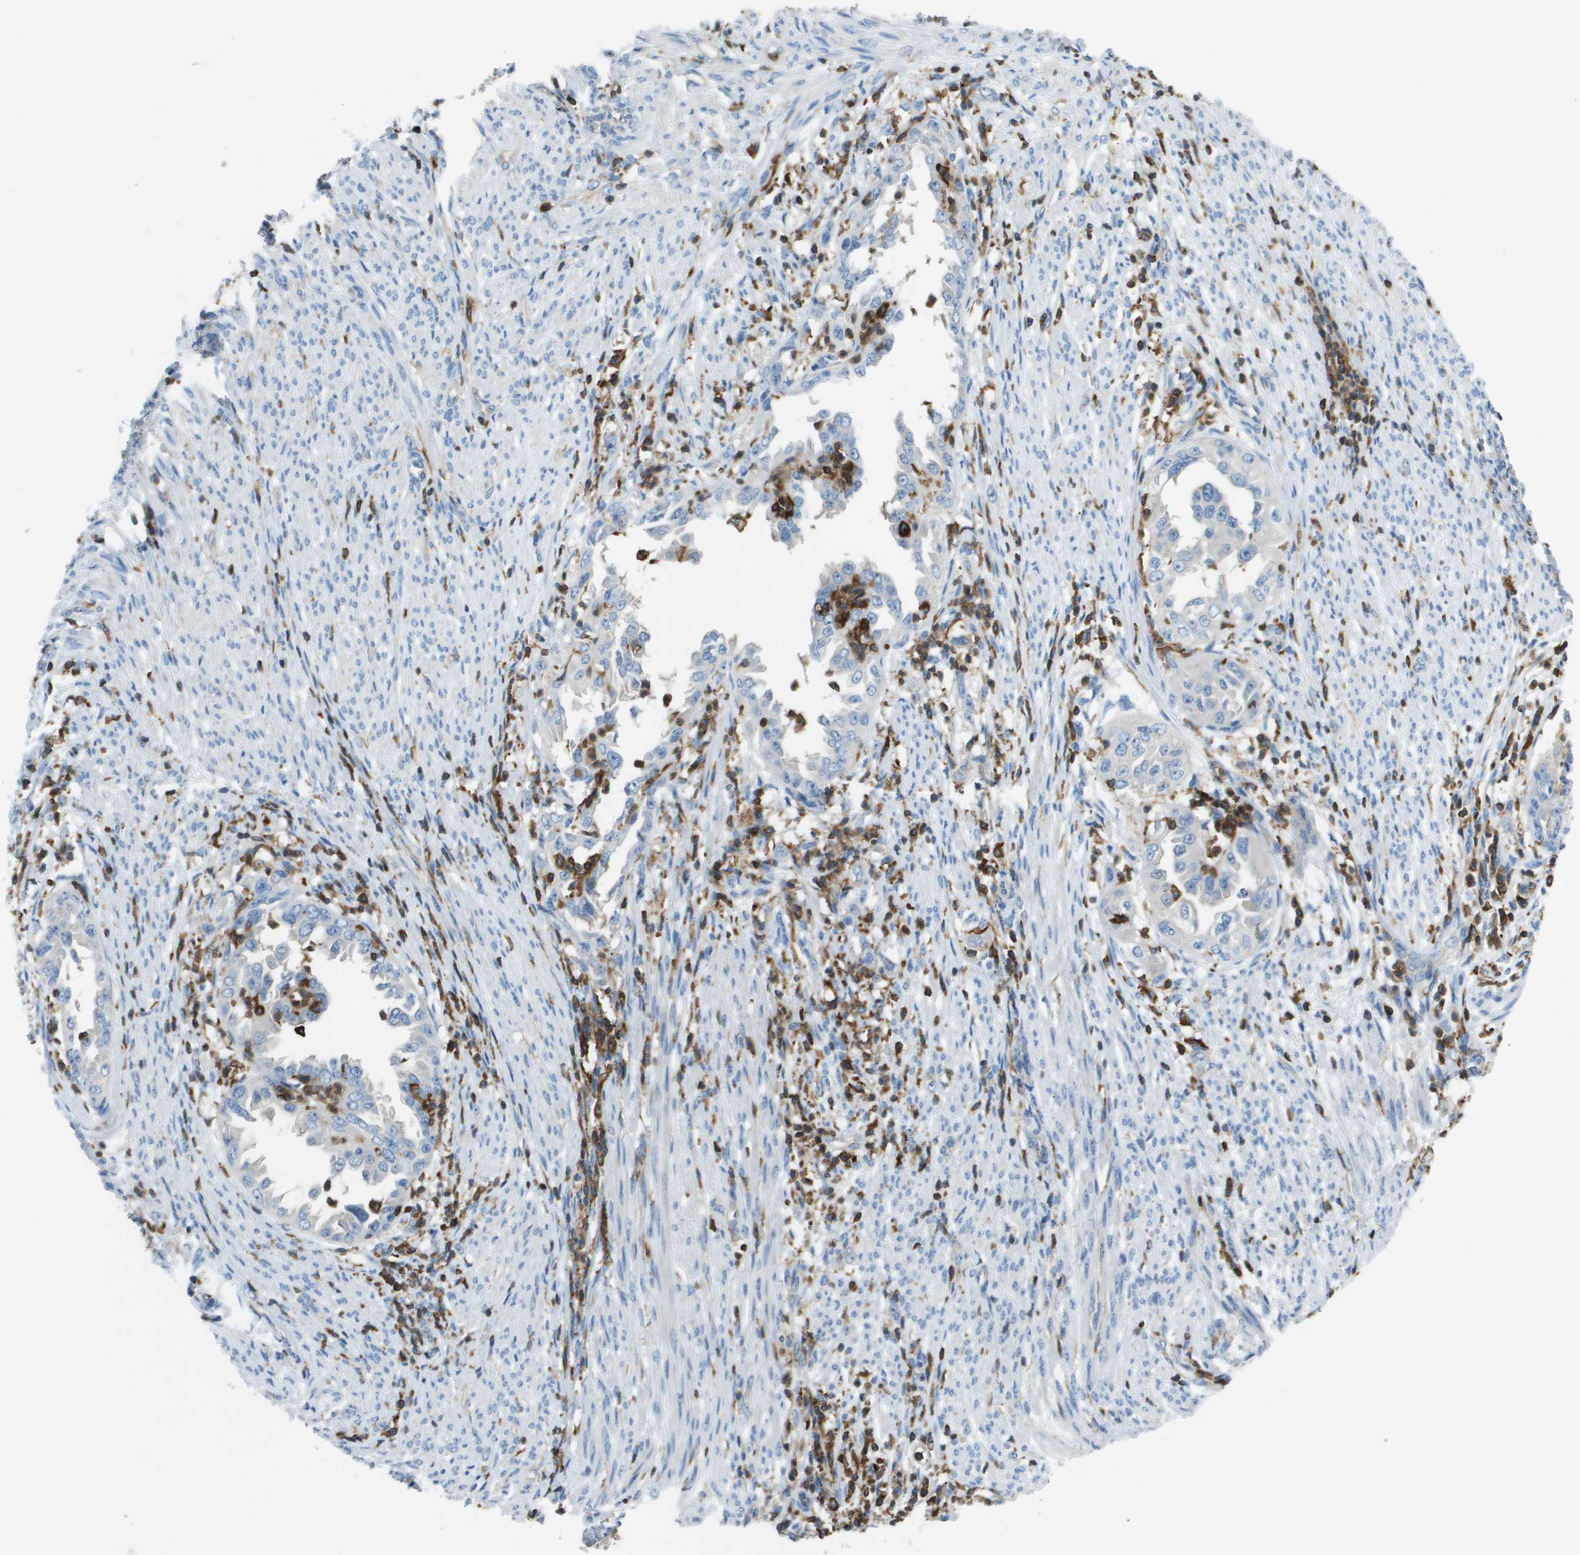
{"staining": {"intensity": "negative", "quantity": "none", "location": "none"}, "tissue": "endometrial cancer", "cell_type": "Tumor cells", "image_type": "cancer", "snomed": [{"axis": "morphology", "description": "Adenocarcinoma, NOS"}, {"axis": "topography", "description": "Endometrium"}], "caption": "Photomicrograph shows no protein expression in tumor cells of endometrial adenocarcinoma tissue. (DAB (3,3'-diaminobenzidine) immunohistochemistry (IHC) with hematoxylin counter stain).", "gene": "APBB1IP", "patient": {"sex": "female", "age": 85}}